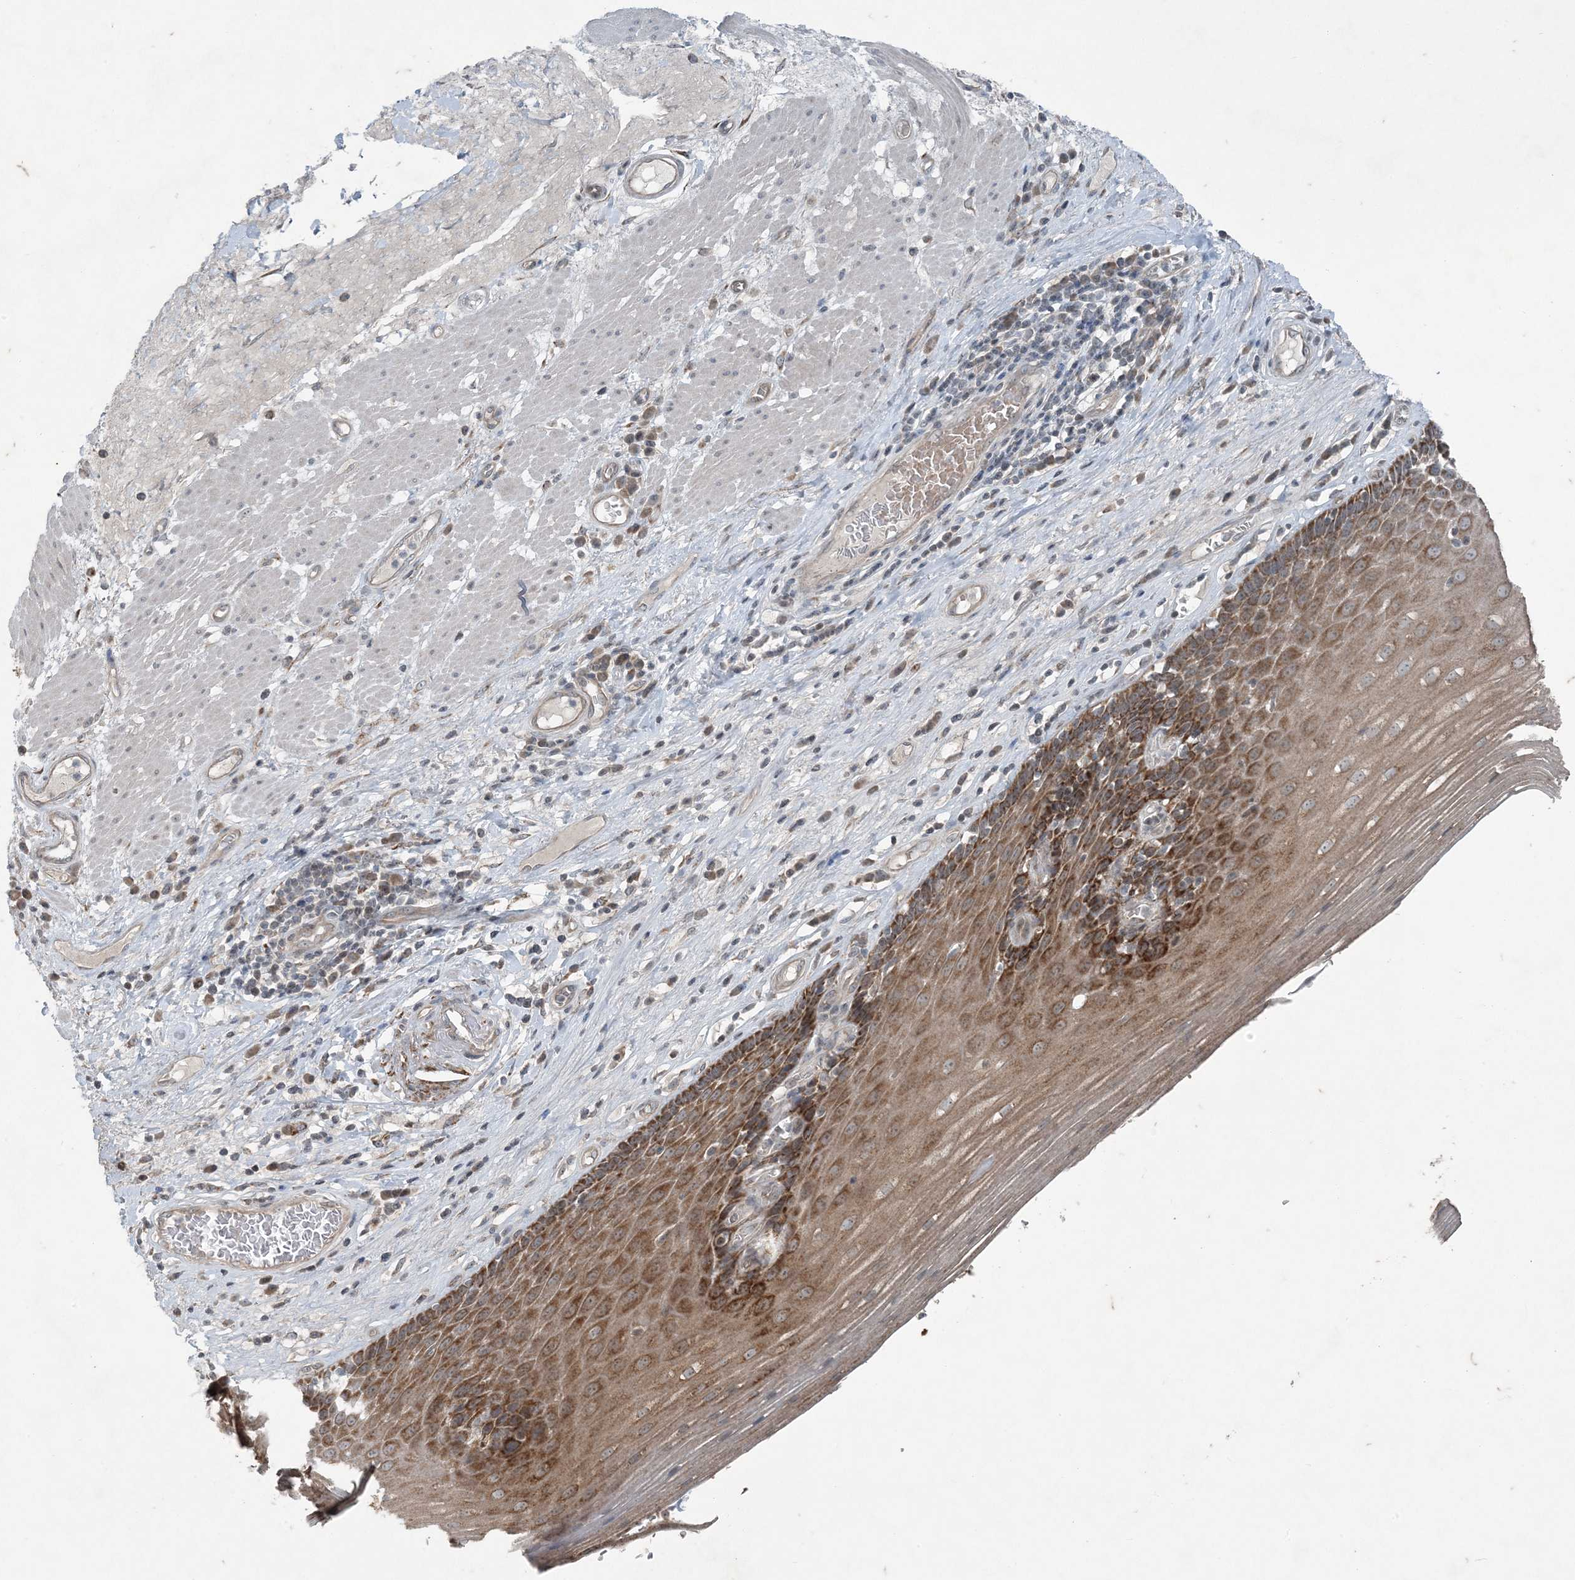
{"staining": {"intensity": "strong", "quantity": ">75%", "location": "cytoplasmic/membranous"}, "tissue": "esophagus", "cell_type": "Squamous epithelial cells", "image_type": "normal", "snomed": [{"axis": "morphology", "description": "Normal tissue, NOS"}, {"axis": "topography", "description": "Esophagus"}], "caption": "IHC histopathology image of benign esophagus: esophagus stained using immunohistochemistry exhibits high levels of strong protein expression localized specifically in the cytoplasmic/membranous of squamous epithelial cells, appearing as a cytoplasmic/membranous brown color.", "gene": "PC", "patient": {"sex": "male", "age": 62}}